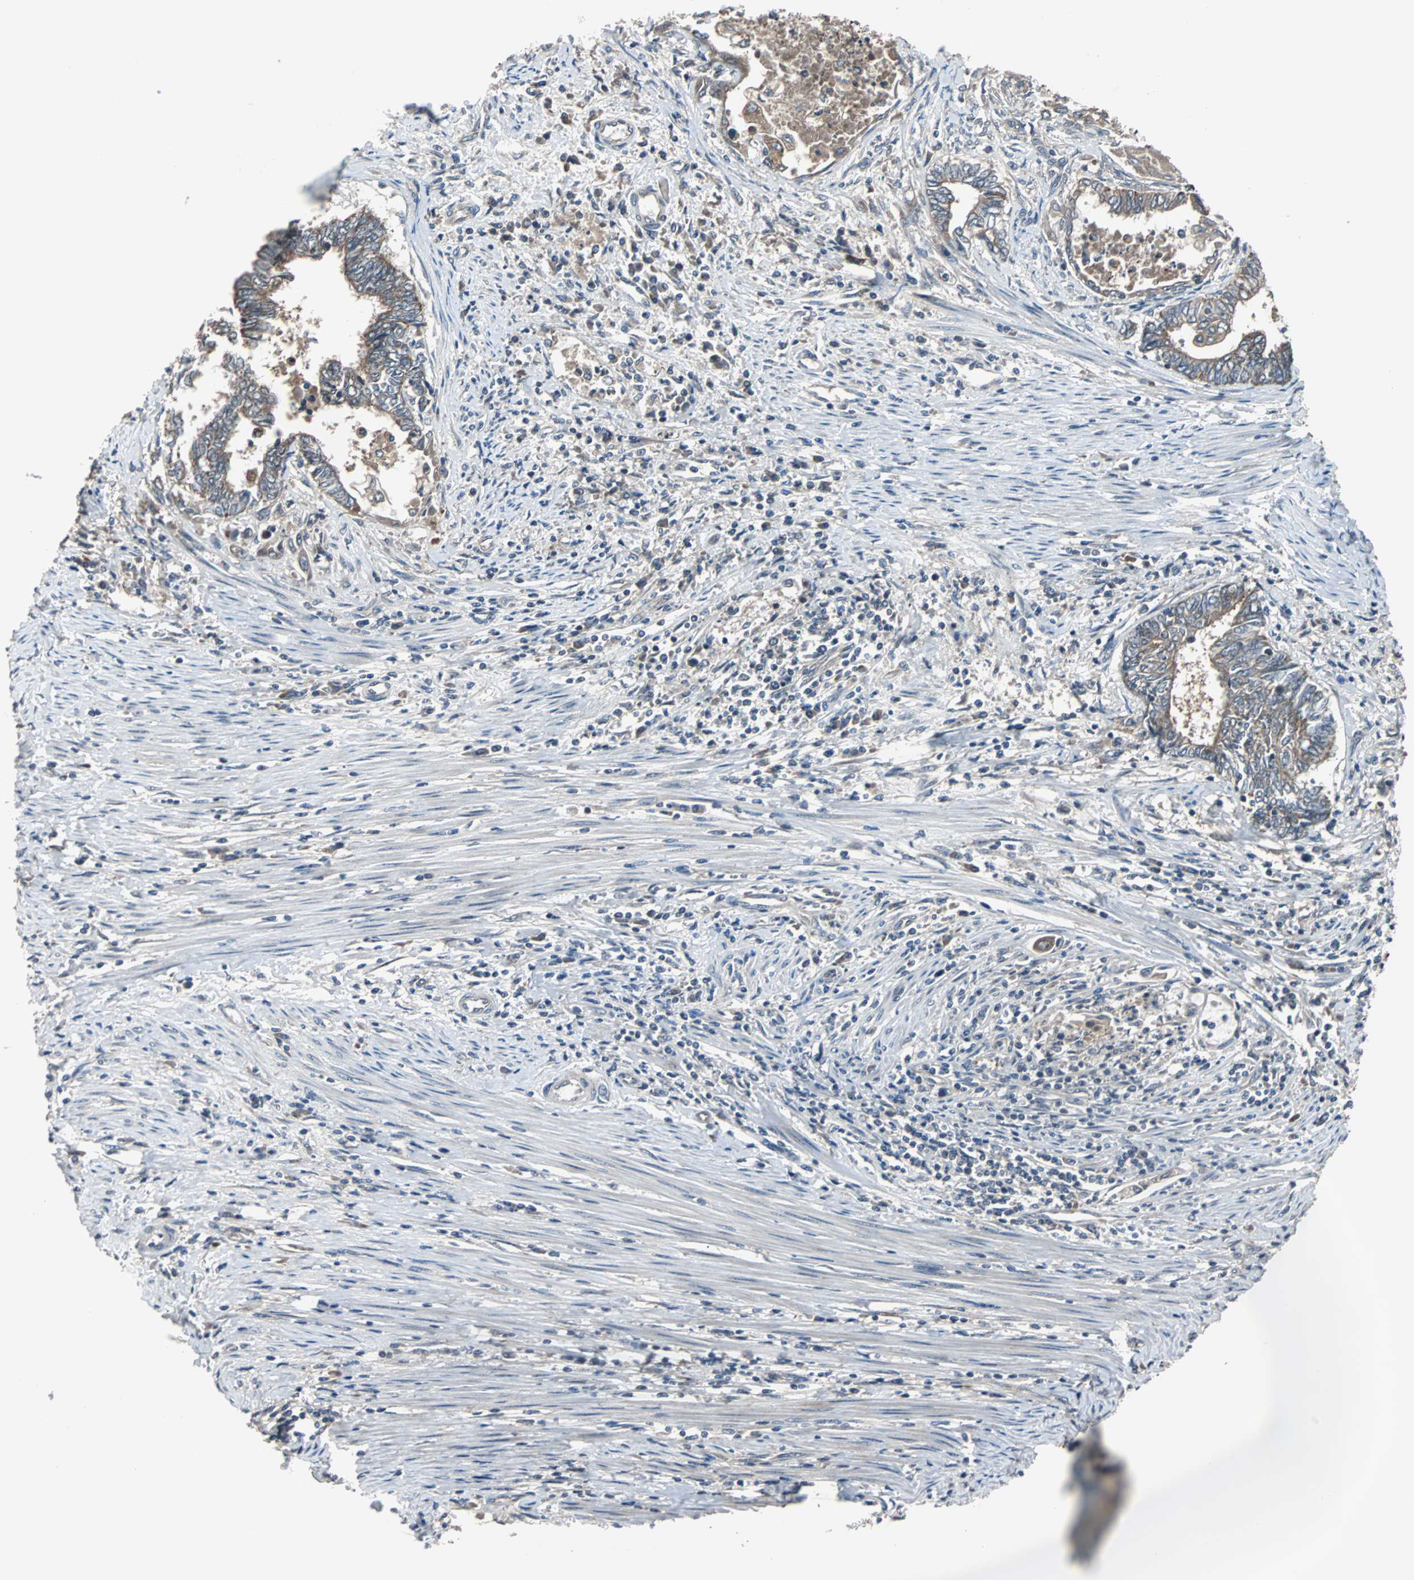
{"staining": {"intensity": "moderate", "quantity": ">75%", "location": "cytoplasmic/membranous"}, "tissue": "endometrial cancer", "cell_type": "Tumor cells", "image_type": "cancer", "snomed": [{"axis": "morphology", "description": "Adenocarcinoma, NOS"}, {"axis": "topography", "description": "Uterus"}, {"axis": "topography", "description": "Endometrium"}], "caption": "Immunohistochemical staining of human adenocarcinoma (endometrial) reveals medium levels of moderate cytoplasmic/membranous protein positivity in approximately >75% of tumor cells. The staining was performed using DAB (3,3'-diaminobenzidine), with brown indicating positive protein expression. Nuclei are stained blue with hematoxylin.", "gene": "ARF1", "patient": {"sex": "female", "age": 70}}